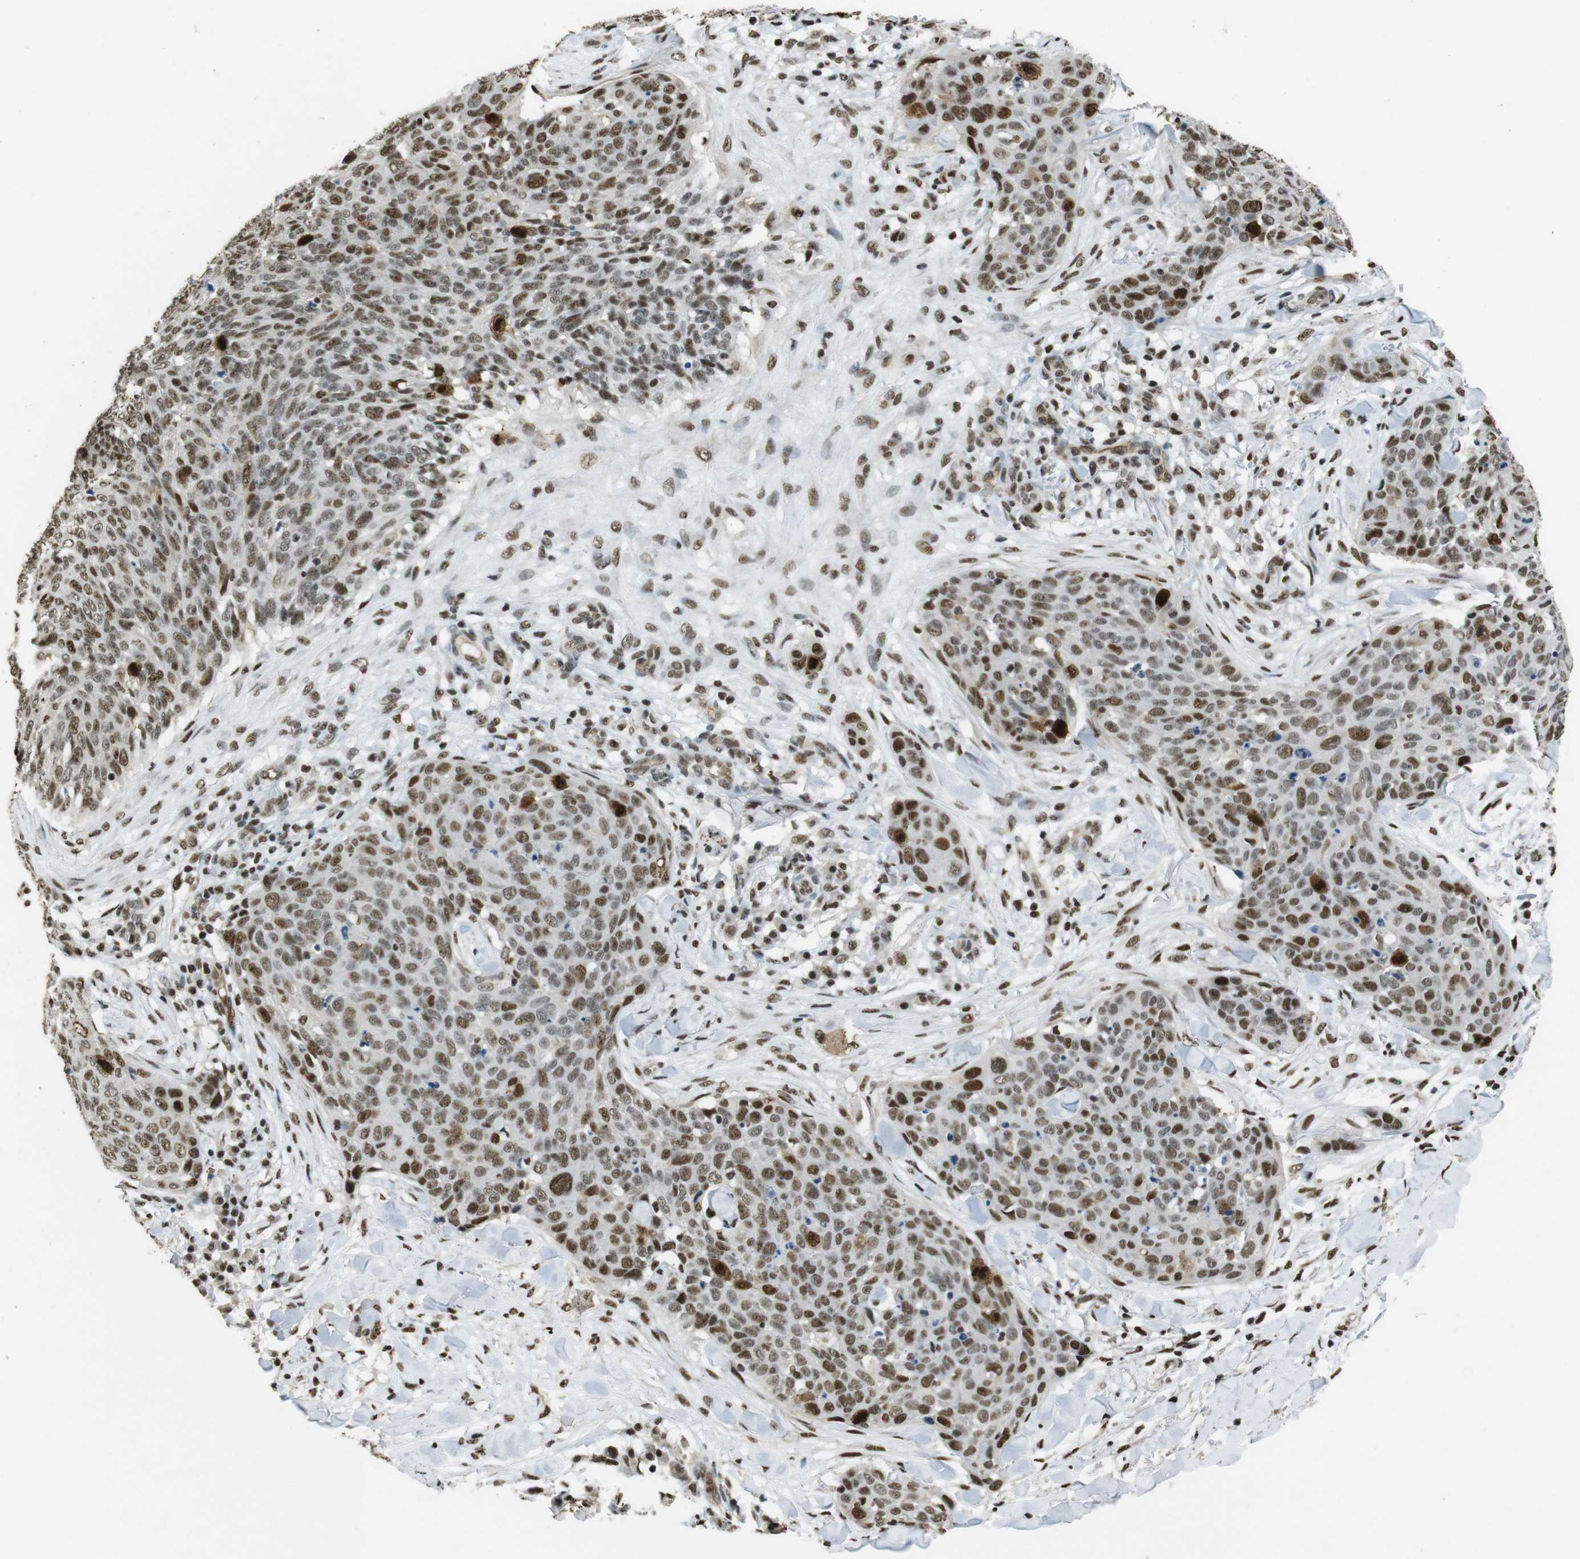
{"staining": {"intensity": "moderate", "quantity": ">75%", "location": "nuclear"}, "tissue": "skin cancer", "cell_type": "Tumor cells", "image_type": "cancer", "snomed": [{"axis": "morphology", "description": "Squamous cell carcinoma in situ, NOS"}, {"axis": "morphology", "description": "Squamous cell carcinoma, NOS"}, {"axis": "topography", "description": "Skin"}], "caption": "IHC (DAB) staining of human skin cancer (squamous cell carcinoma) shows moderate nuclear protein staining in about >75% of tumor cells. (Stains: DAB (3,3'-diaminobenzidine) in brown, nuclei in blue, Microscopy: brightfield microscopy at high magnification).", "gene": "CSNK2B", "patient": {"sex": "male", "age": 93}}